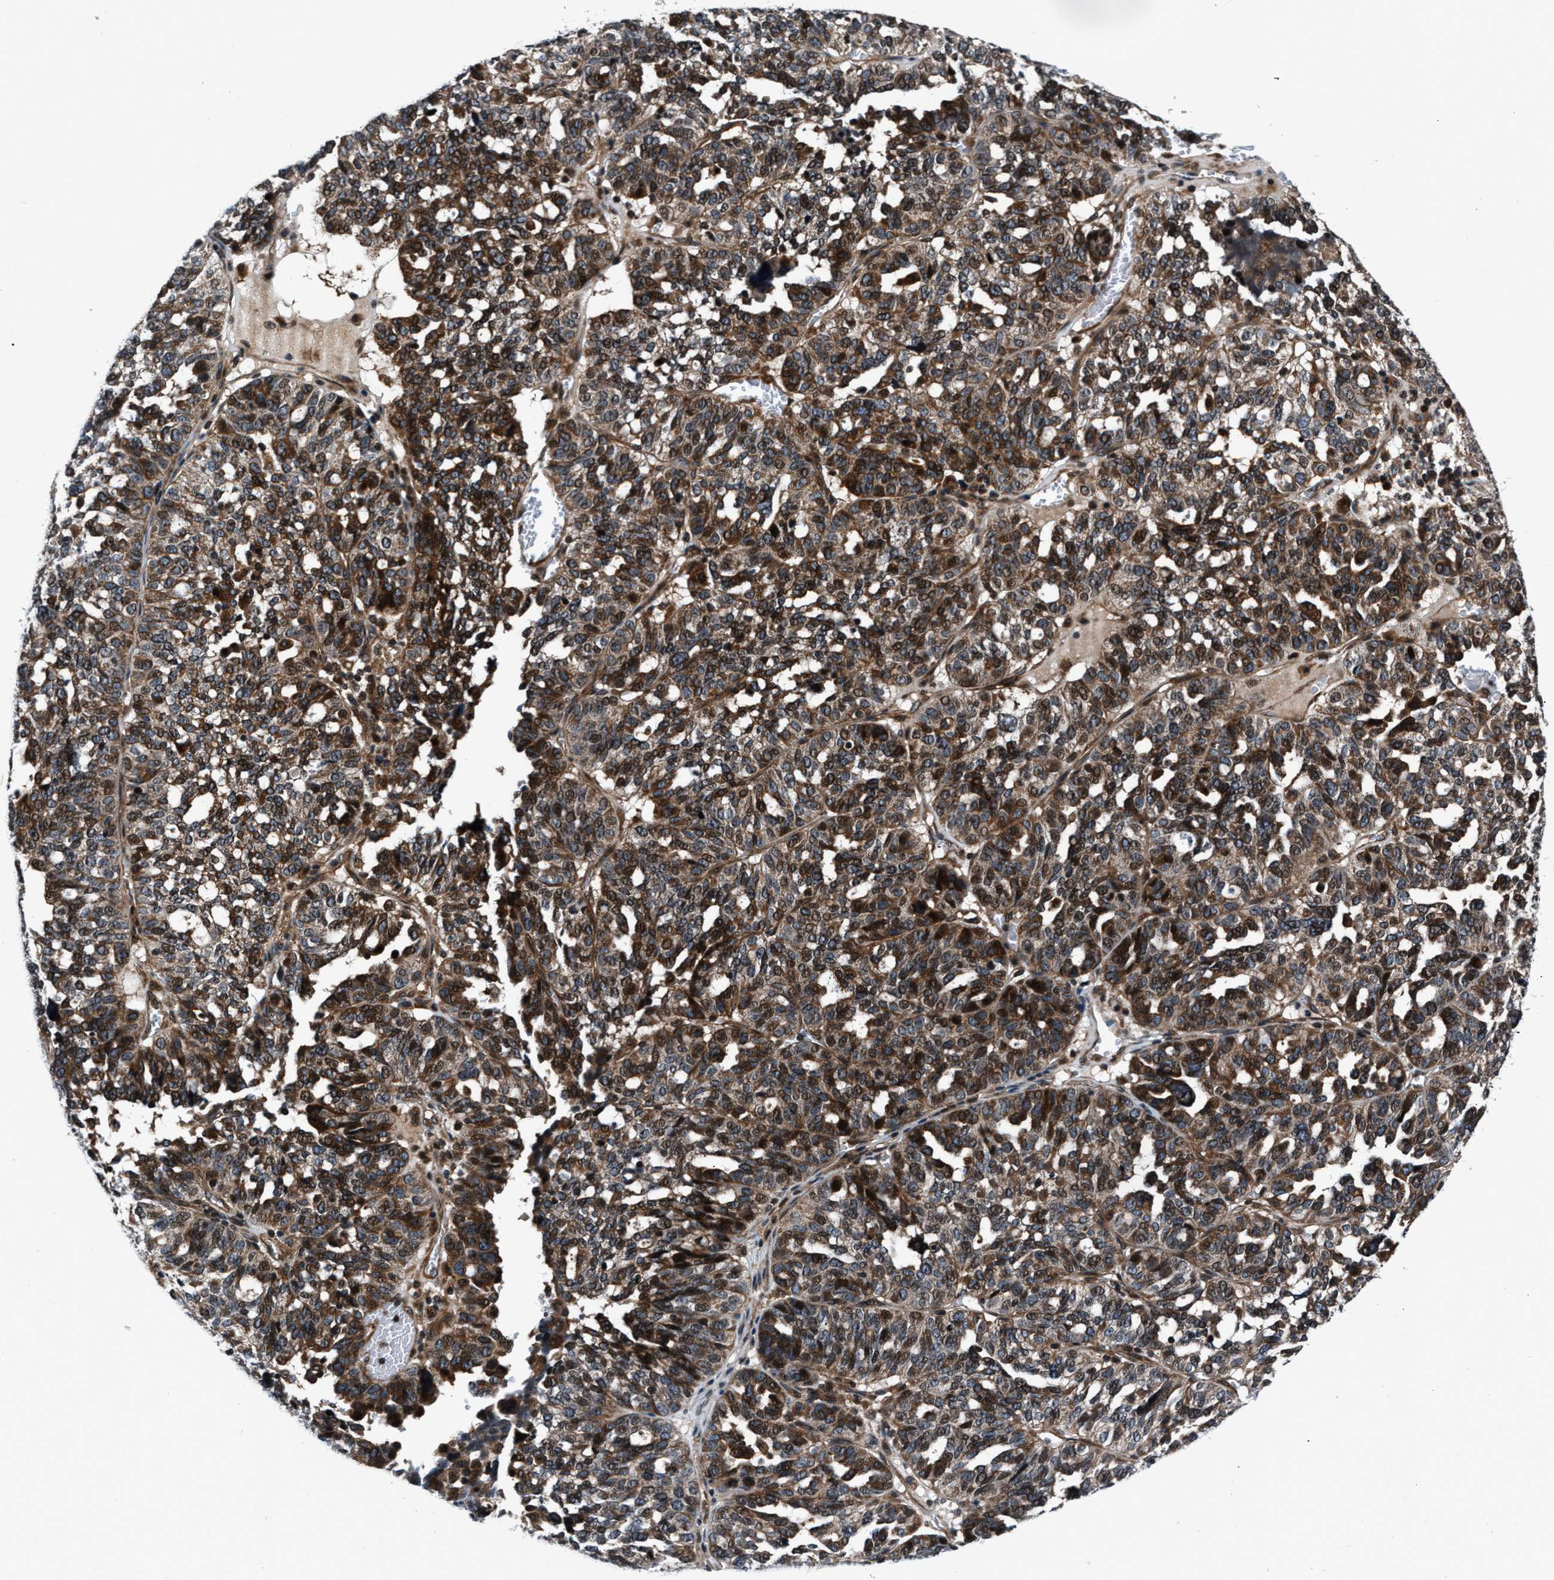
{"staining": {"intensity": "moderate", "quantity": ">75%", "location": "cytoplasmic/membranous,nuclear"}, "tissue": "ovarian cancer", "cell_type": "Tumor cells", "image_type": "cancer", "snomed": [{"axis": "morphology", "description": "Cystadenocarcinoma, serous, NOS"}, {"axis": "topography", "description": "Ovary"}], "caption": "A high-resolution image shows IHC staining of ovarian cancer, which shows moderate cytoplasmic/membranous and nuclear expression in about >75% of tumor cells.", "gene": "DYNC2I1", "patient": {"sex": "female", "age": 59}}